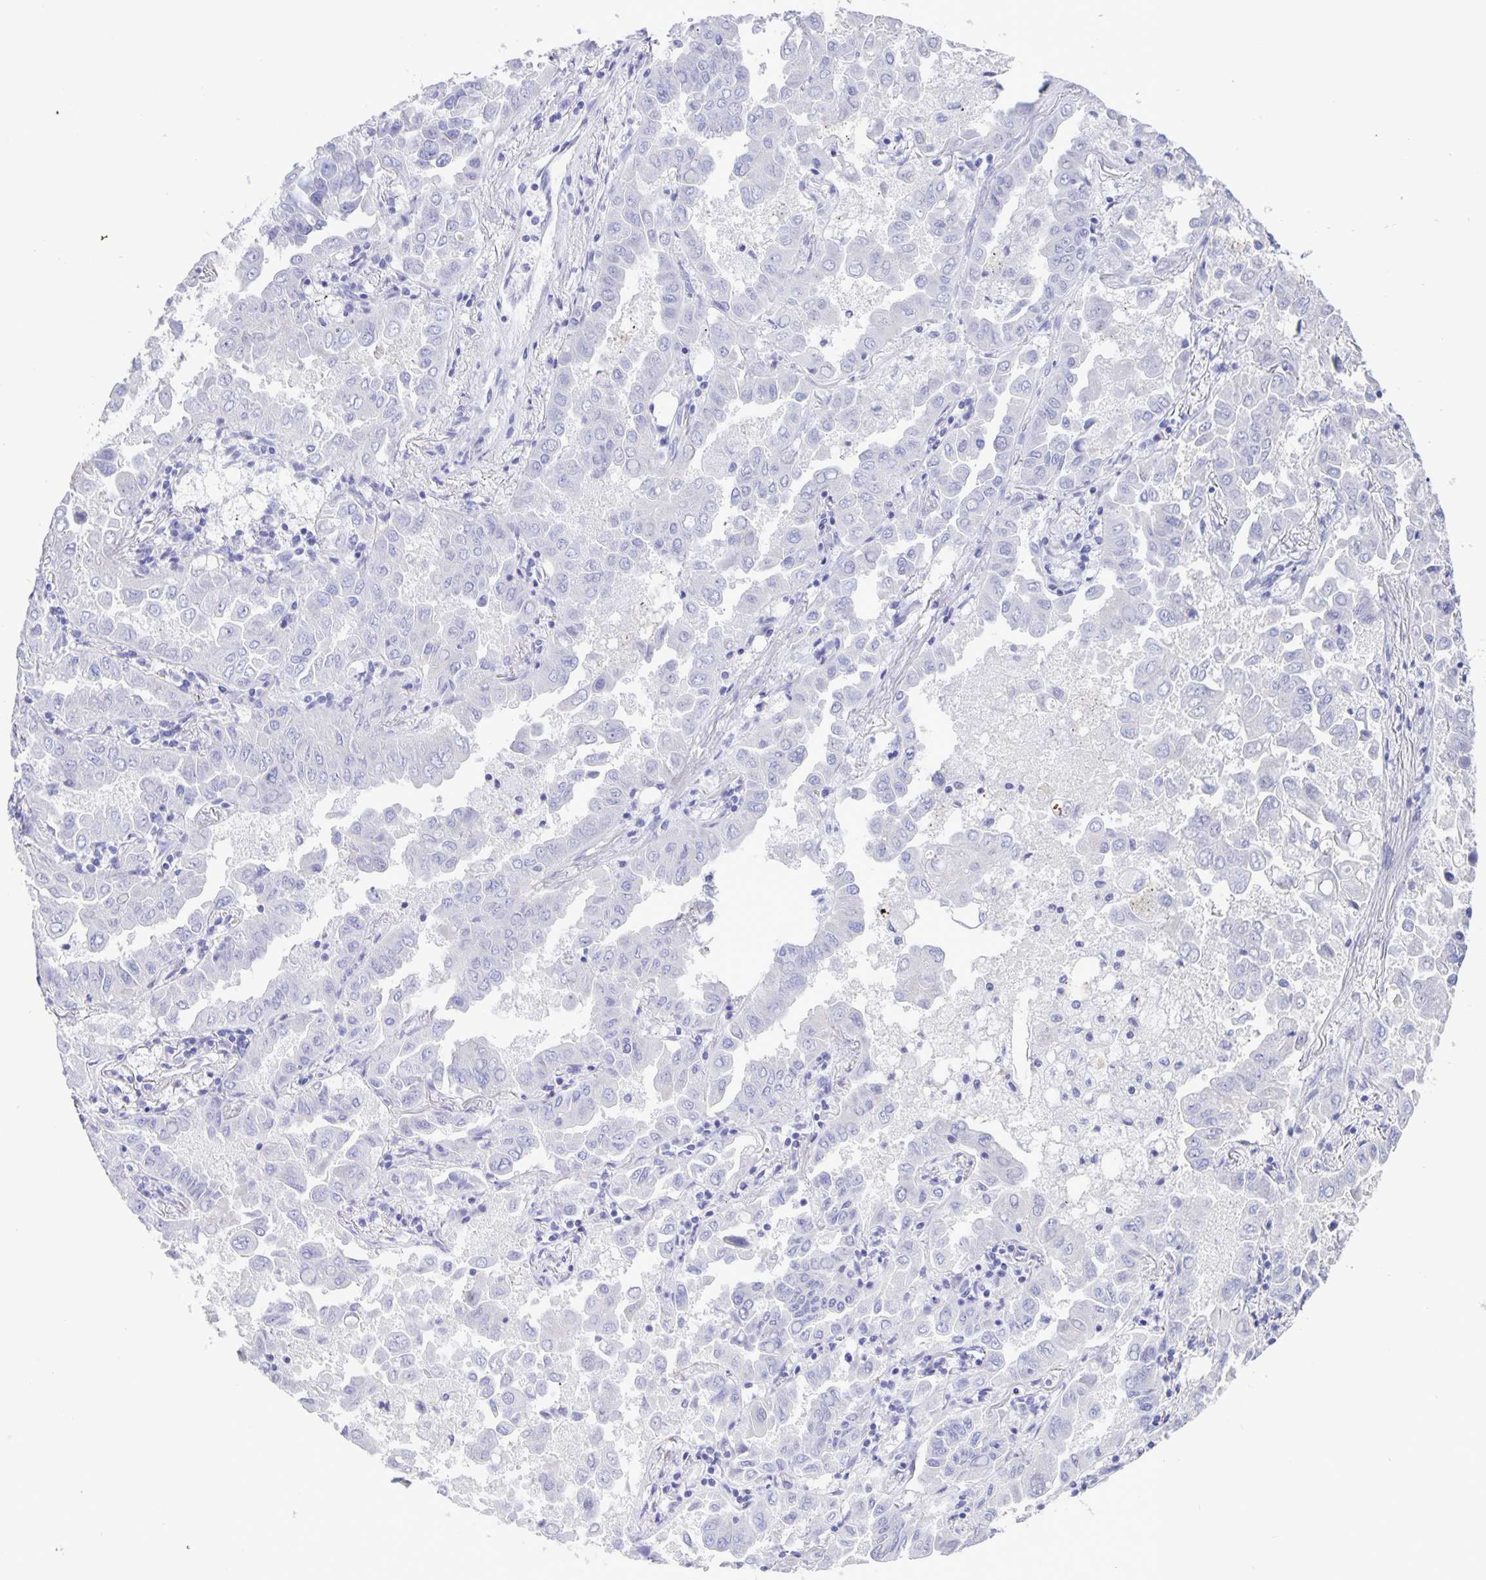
{"staining": {"intensity": "negative", "quantity": "none", "location": "none"}, "tissue": "lung cancer", "cell_type": "Tumor cells", "image_type": "cancer", "snomed": [{"axis": "morphology", "description": "Adenocarcinoma, NOS"}, {"axis": "topography", "description": "Lung"}], "caption": "Immunohistochemical staining of human adenocarcinoma (lung) exhibits no significant positivity in tumor cells. (IHC, brightfield microscopy, high magnification).", "gene": "ERMN", "patient": {"sex": "male", "age": 64}}